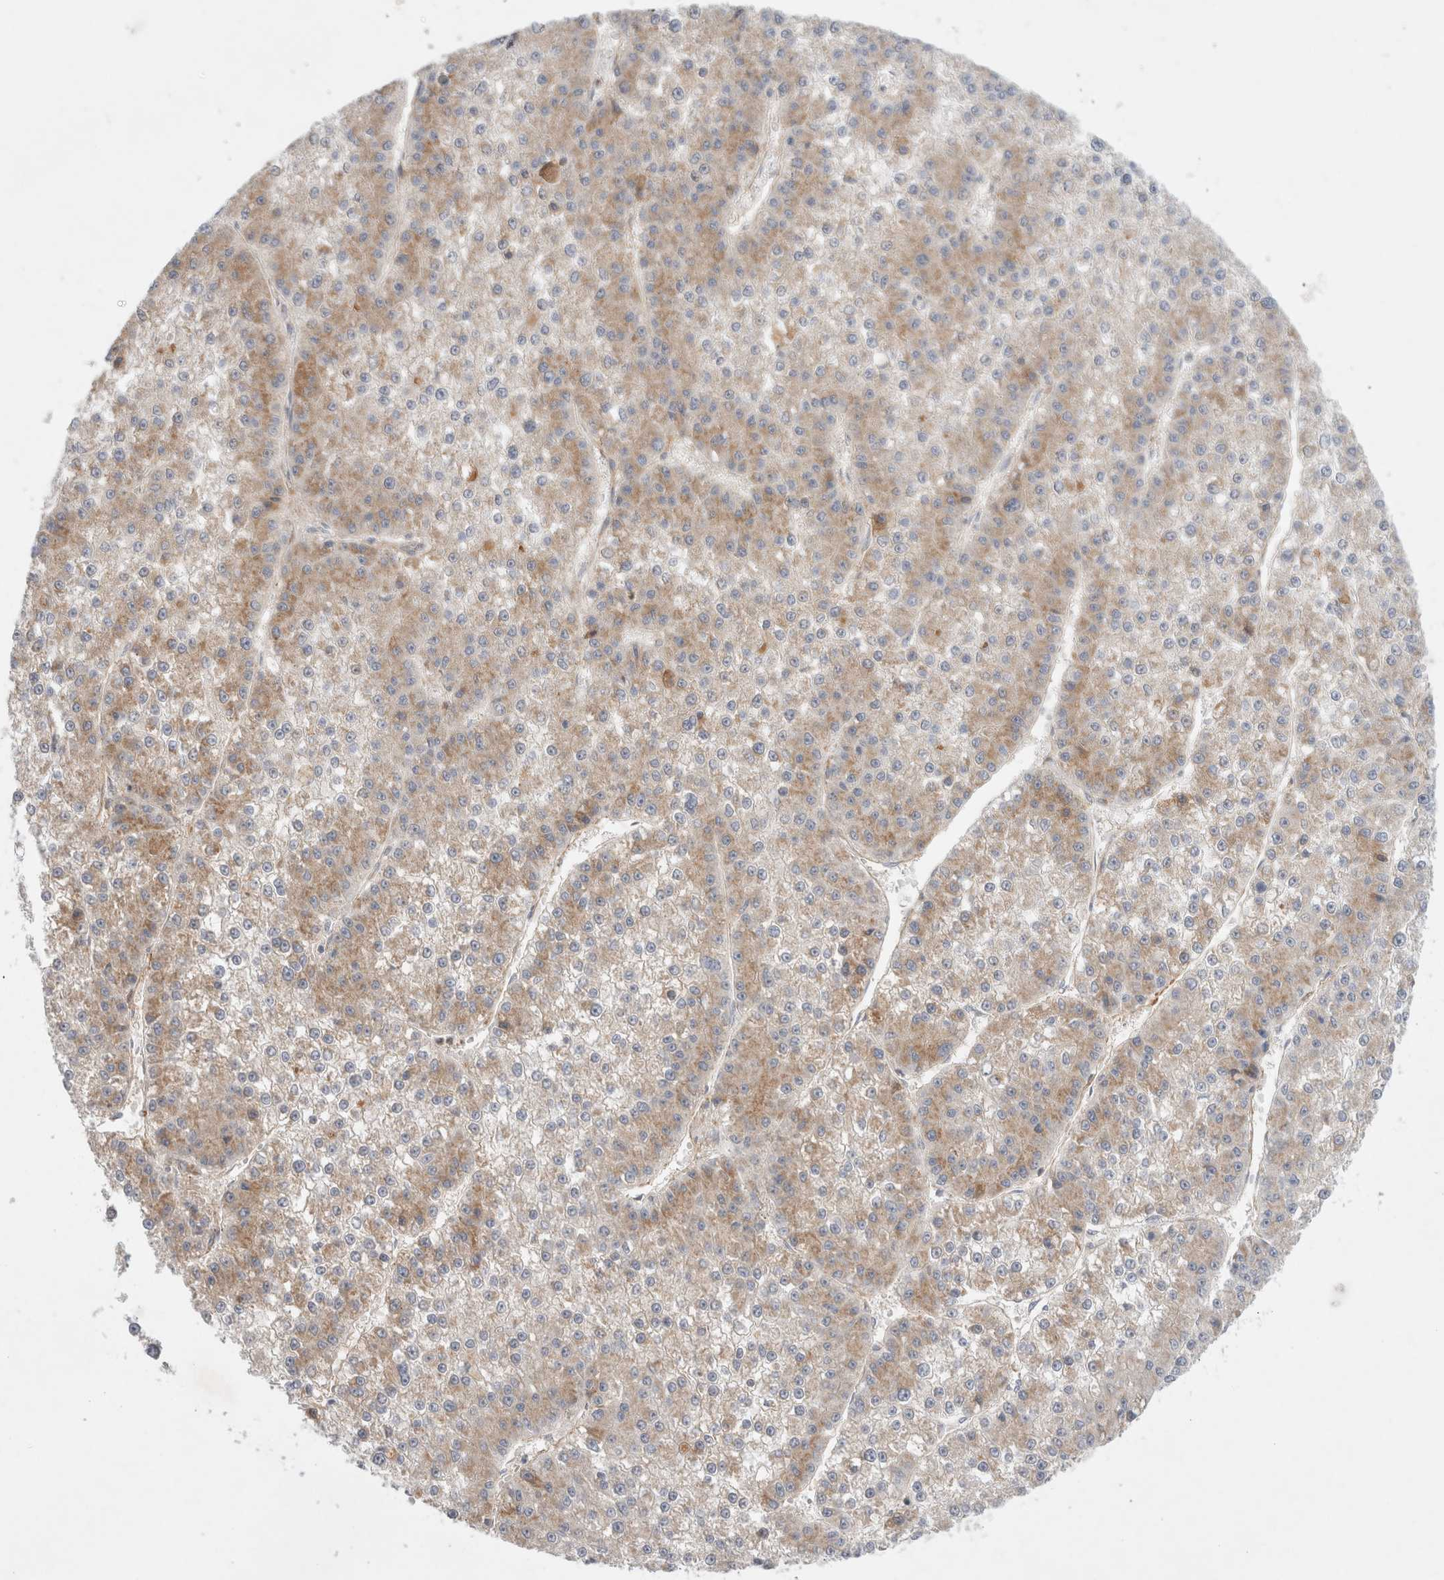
{"staining": {"intensity": "weak", "quantity": ">75%", "location": "cytoplasmic/membranous"}, "tissue": "liver cancer", "cell_type": "Tumor cells", "image_type": "cancer", "snomed": [{"axis": "morphology", "description": "Carcinoma, Hepatocellular, NOS"}, {"axis": "topography", "description": "Liver"}], "caption": "Protein staining of liver hepatocellular carcinoma tissue shows weak cytoplasmic/membranous staining in about >75% of tumor cells.", "gene": "MRPS28", "patient": {"sex": "female", "age": 73}}